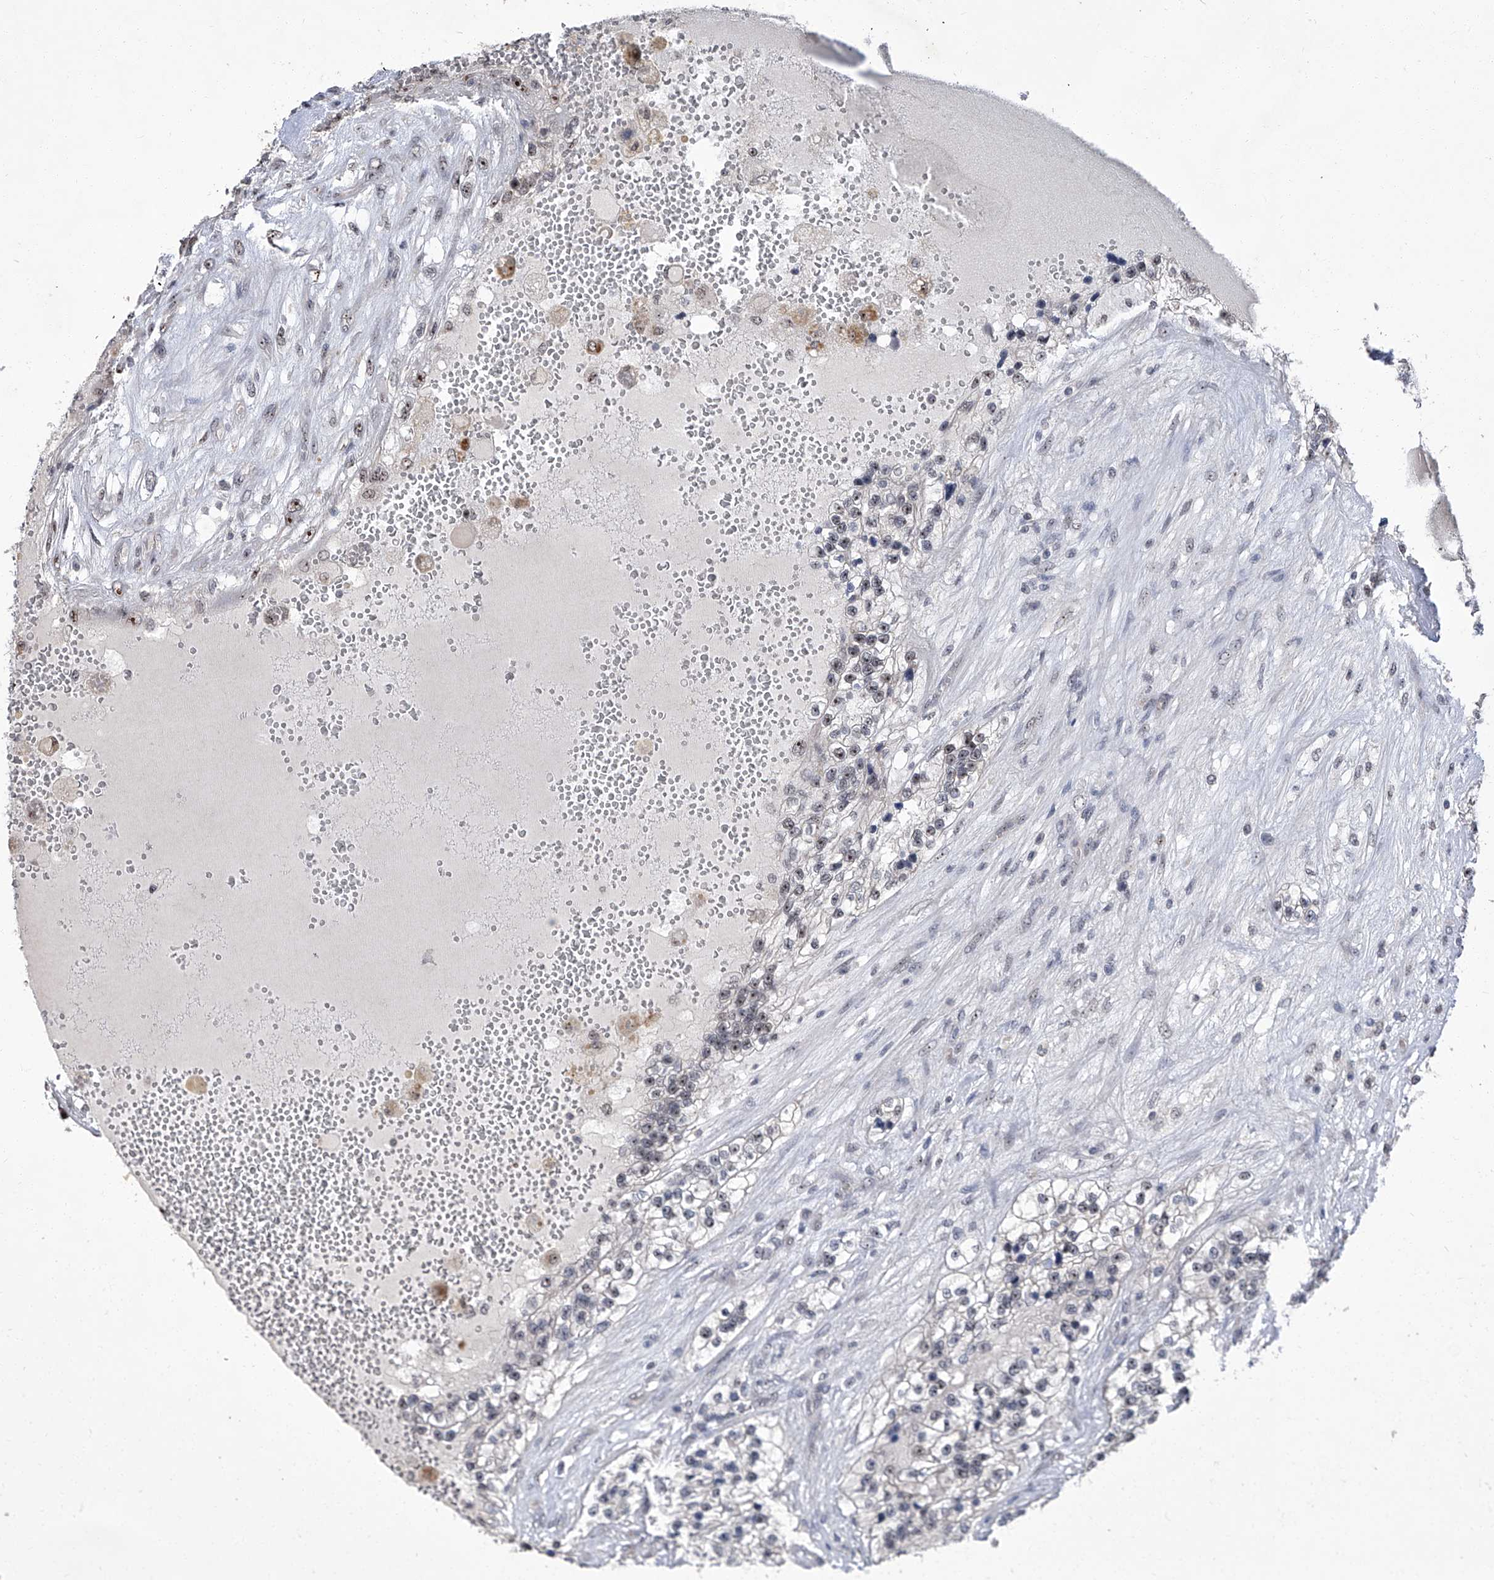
{"staining": {"intensity": "weak", "quantity": "<25%", "location": "cytoplasmic/membranous"}, "tissue": "renal cancer", "cell_type": "Tumor cells", "image_type": "cancer", "snomed": [{"axis": "morphology", "description": "Adenocarcinoma, NOS"}, {"axis": "topography", "description": "Kidney"}], "caption": "There is no significant positivity in tumor cells of renal cancer. The staining is performed using DAB (3,3'-diaminobenzidine) brown chromogen with nuclei counter-stained in using hematoxylin.", "gene": "CMTR1", "patient": {"sex": "female", "age": 57}}